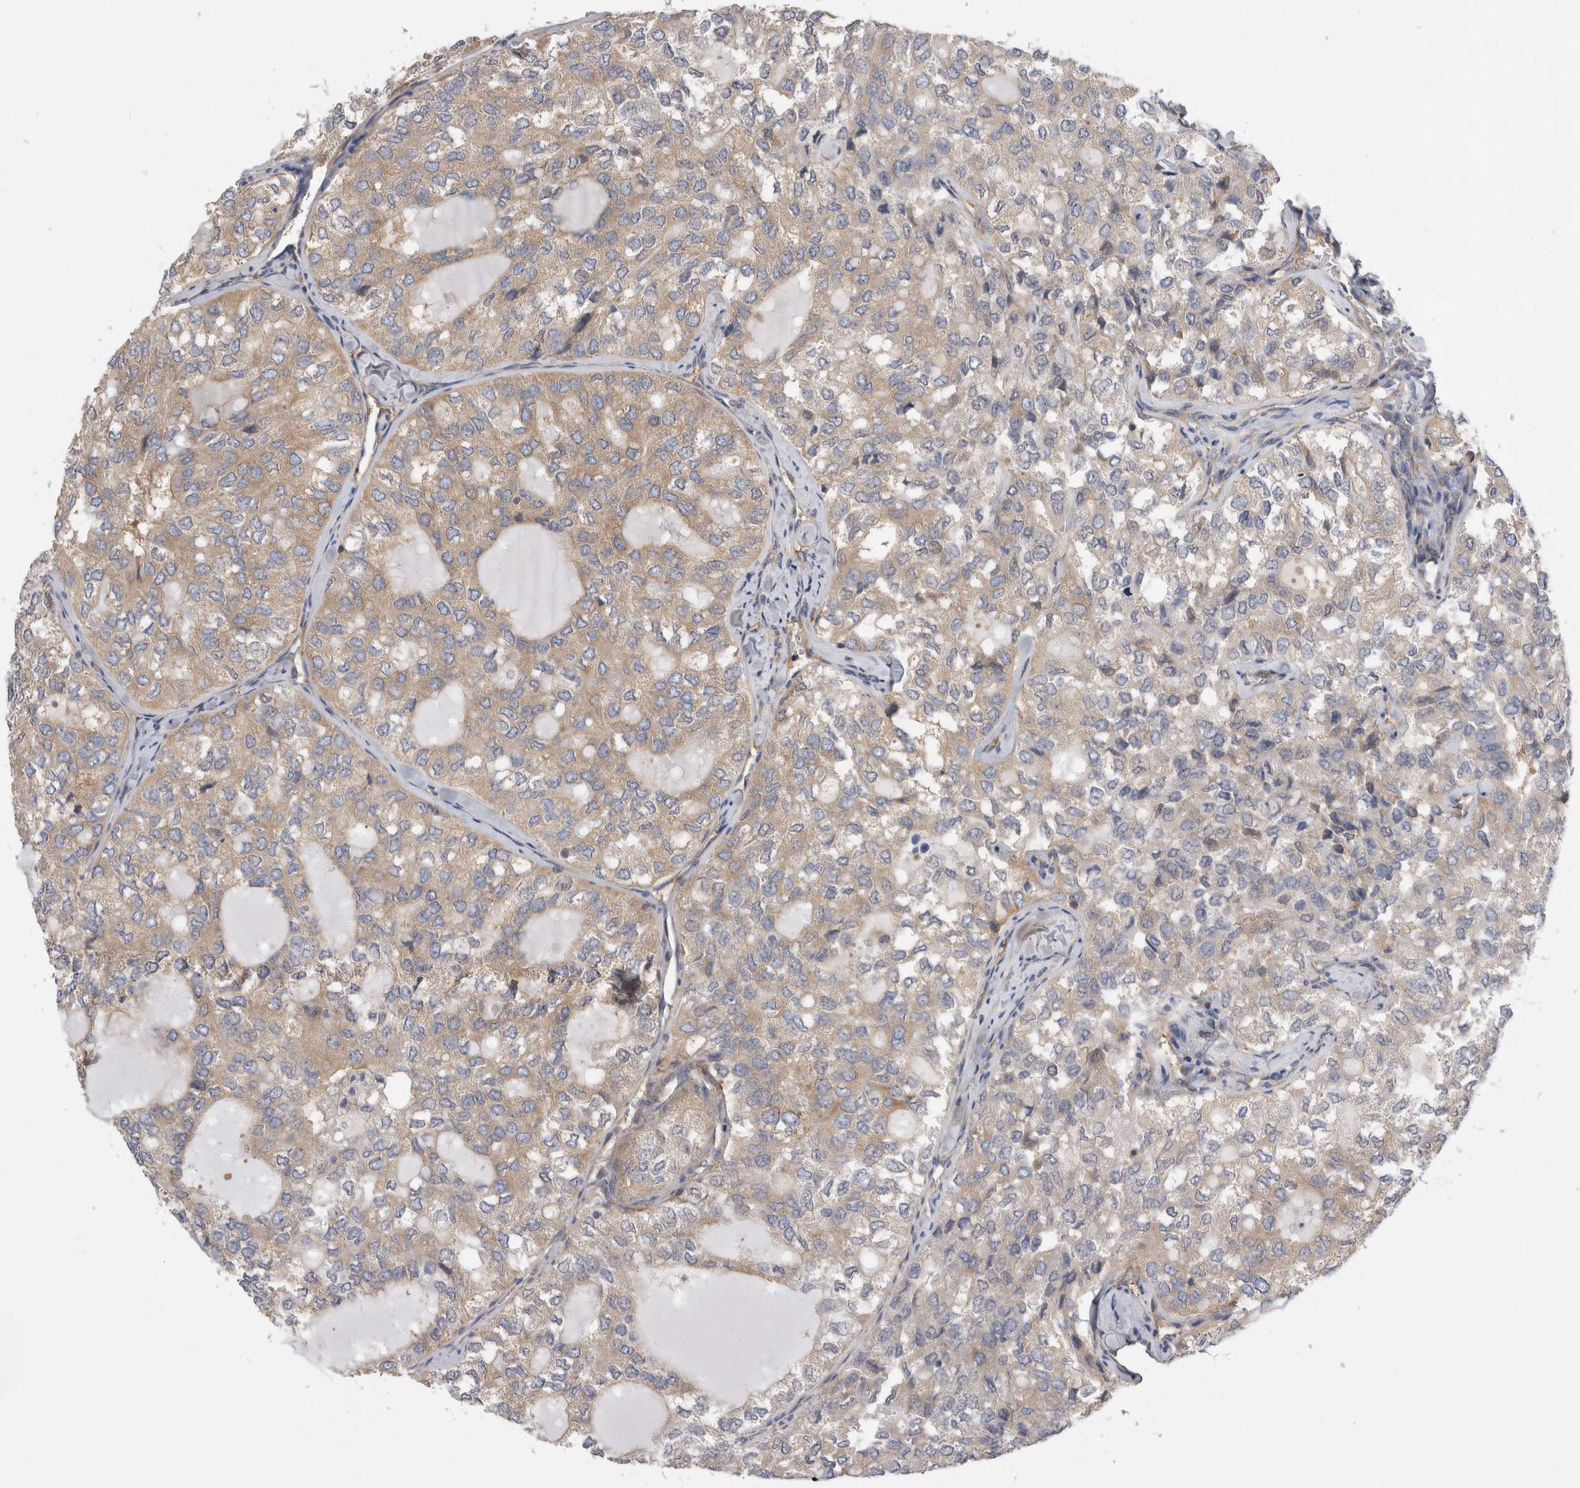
{"staining": {"intensity": "weak", "quantity": "25%-75%", "location": "cytoplasmic/membranous"}, "tissue": "thyroid cancer", "cell_type": "Tumor cells", "image_type": "cancer", "snomed": [{"axis": "morphology", "description": "Follicular adenoma carcinoma, NOS"}, {"axis": "topography", "description": "Thyroid gland"}], "caption": "Thyroid cancer (follicular adenoma carcinoma) stained with IHC exhibits weak cytoplasmic/membranous staining in about 25%-75% of tumor cells. (Stains: DAB (3,3'-diaminobenzidine) in brown, nuclei in blue, Microscopy: brightfield microscopy at high magnification).", "gene": "EPRS1", "patient": {"sex": "male", "age": 75}}